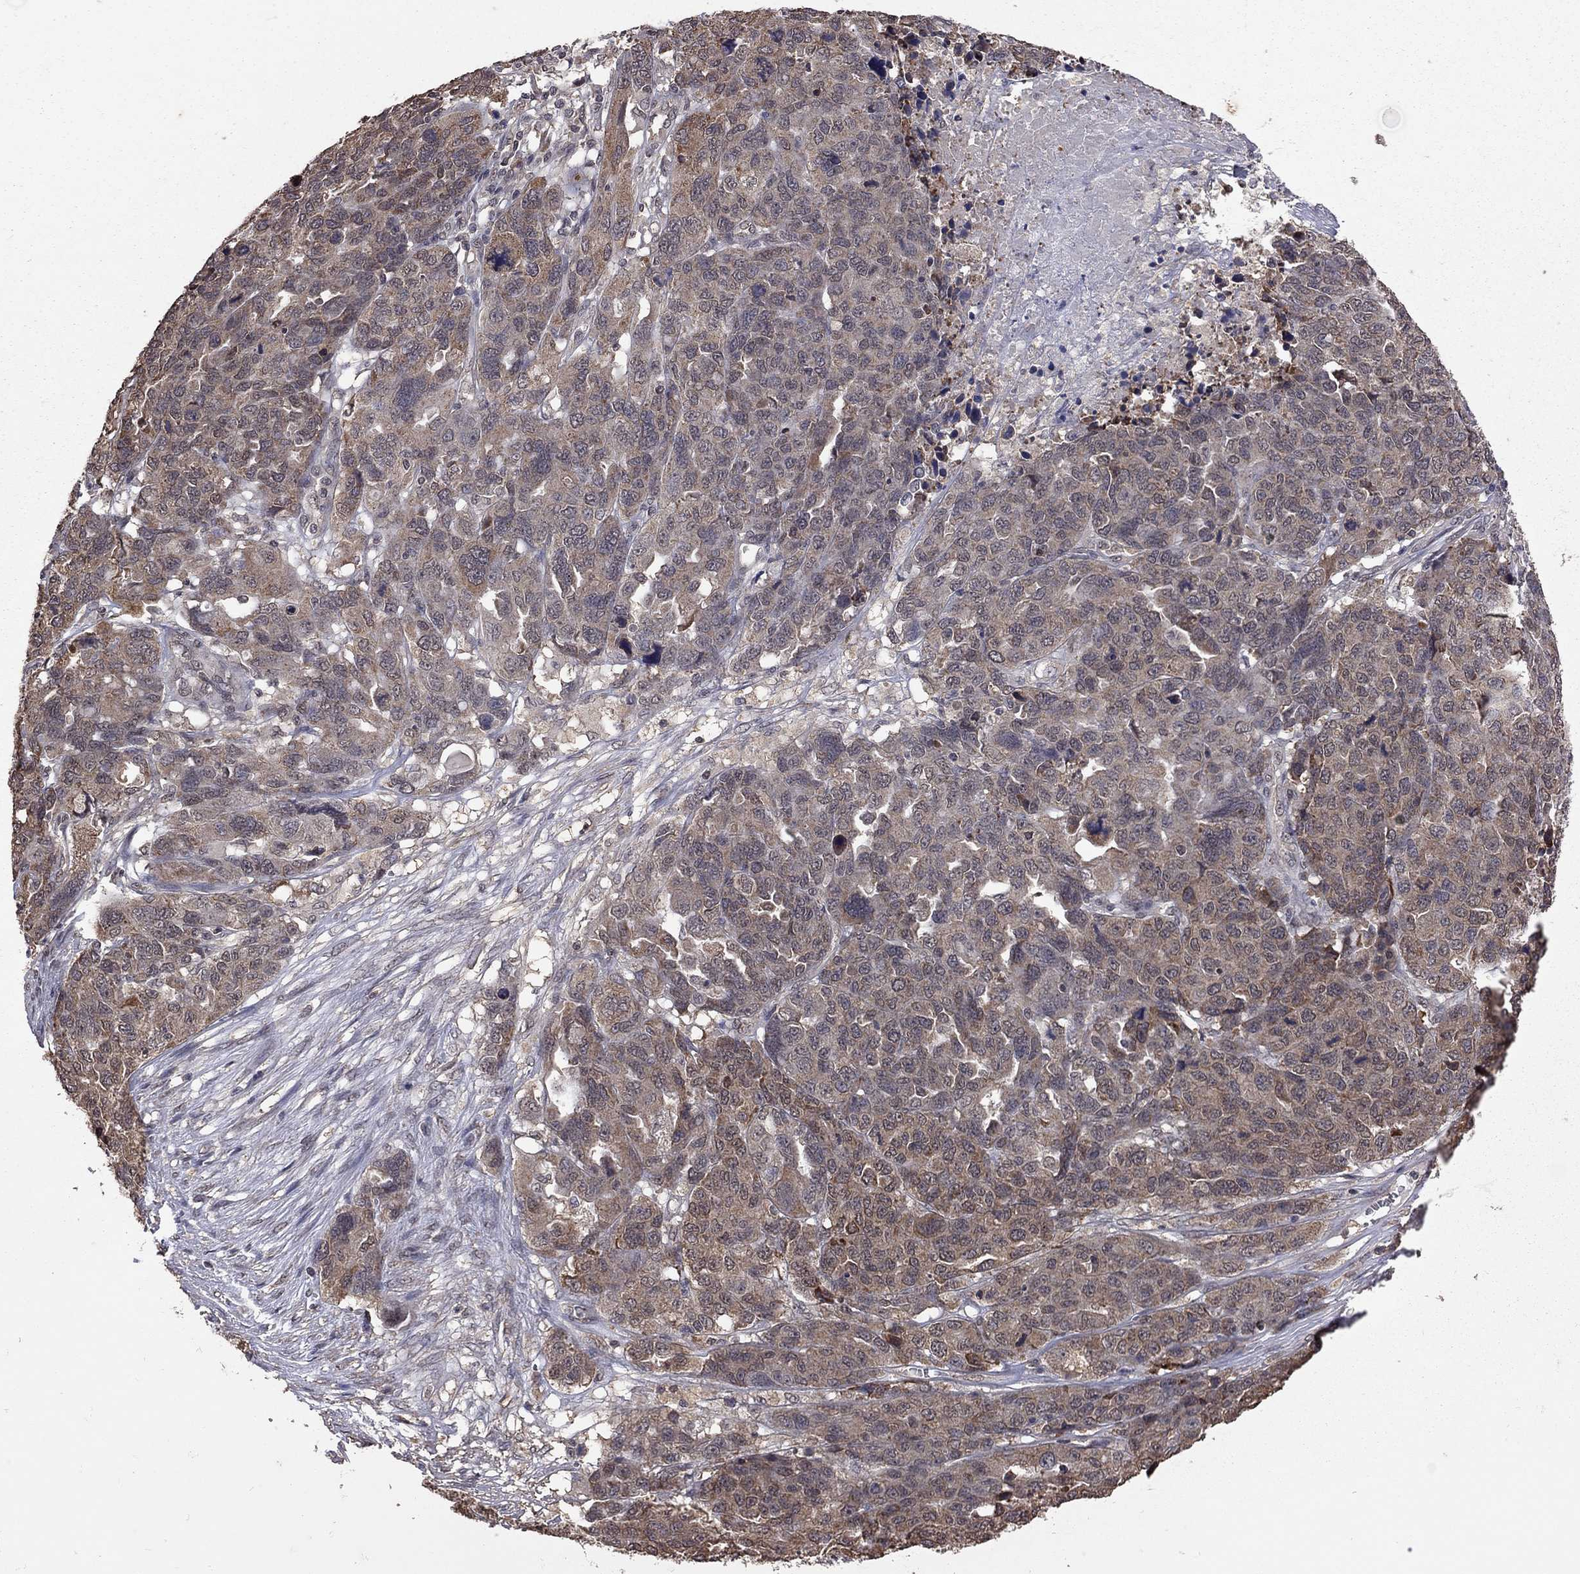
{"staining": {"intensity": "moderate", "quantity": ">75%", "location": "cytoplasmic/membranous"}, "tissue": "ovarian cancer", "cell_type": "Tumor cells", "image_type": "cancer", "snomed": [{"axis": "morphology", "description": "Cystadenocarcinoma, serous, NOS"}, {"axis": "topography", "description": "Ovary"}], "caption": "Human ovarian cancer (serous cystadenocarcinoma) stained for a protein (brown) demonstrates moderate cytoplasmic/membranous positive positivity in about >75% of tumor cells.", "gene": "TSNARE1", "patient": {"sex": "female", "age": 87}}